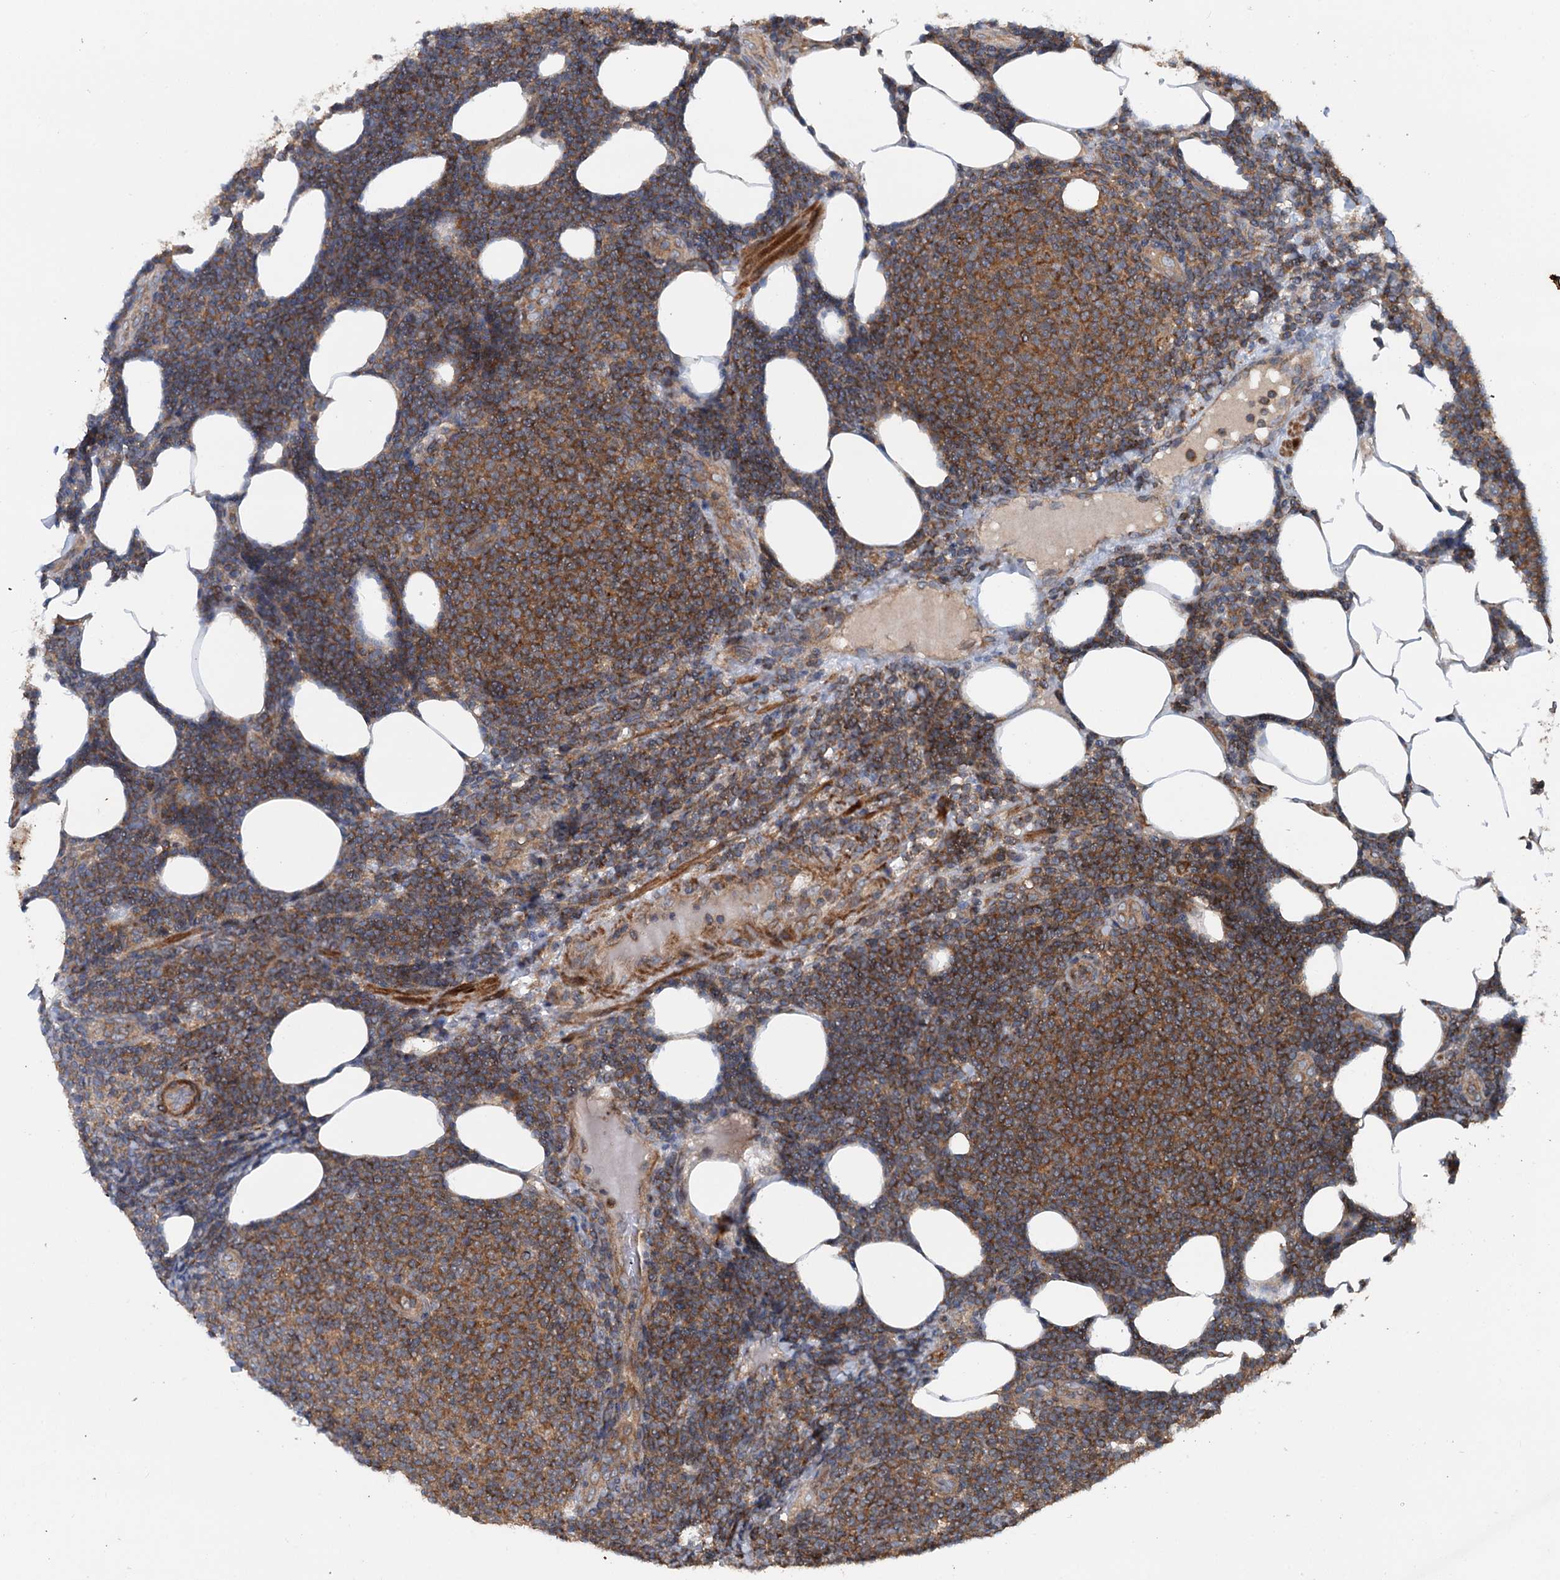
{"staining": {"intensity": "strong", "quantity": "25%-75%", "location": "cytoplasmic/membranous"}, "tissue": "lymphoma", "cell_type": "Tumor cells", "image_type": "cancer", "snomed": [{"axis": "morphology", "description": "Malignant lymphoma, non-Hodgkin's type, Low grade"}, {"axis": "topography", "description": "Lymph node"}], "caption": "This photomicrograph shows IHC staining of human lymphoma, with high strong cytoplasmic/membranous positivity in about 25%-75% of tumor cells.", "gene": "TEDC1", "patient": {"sex": "male", "age": 66}}